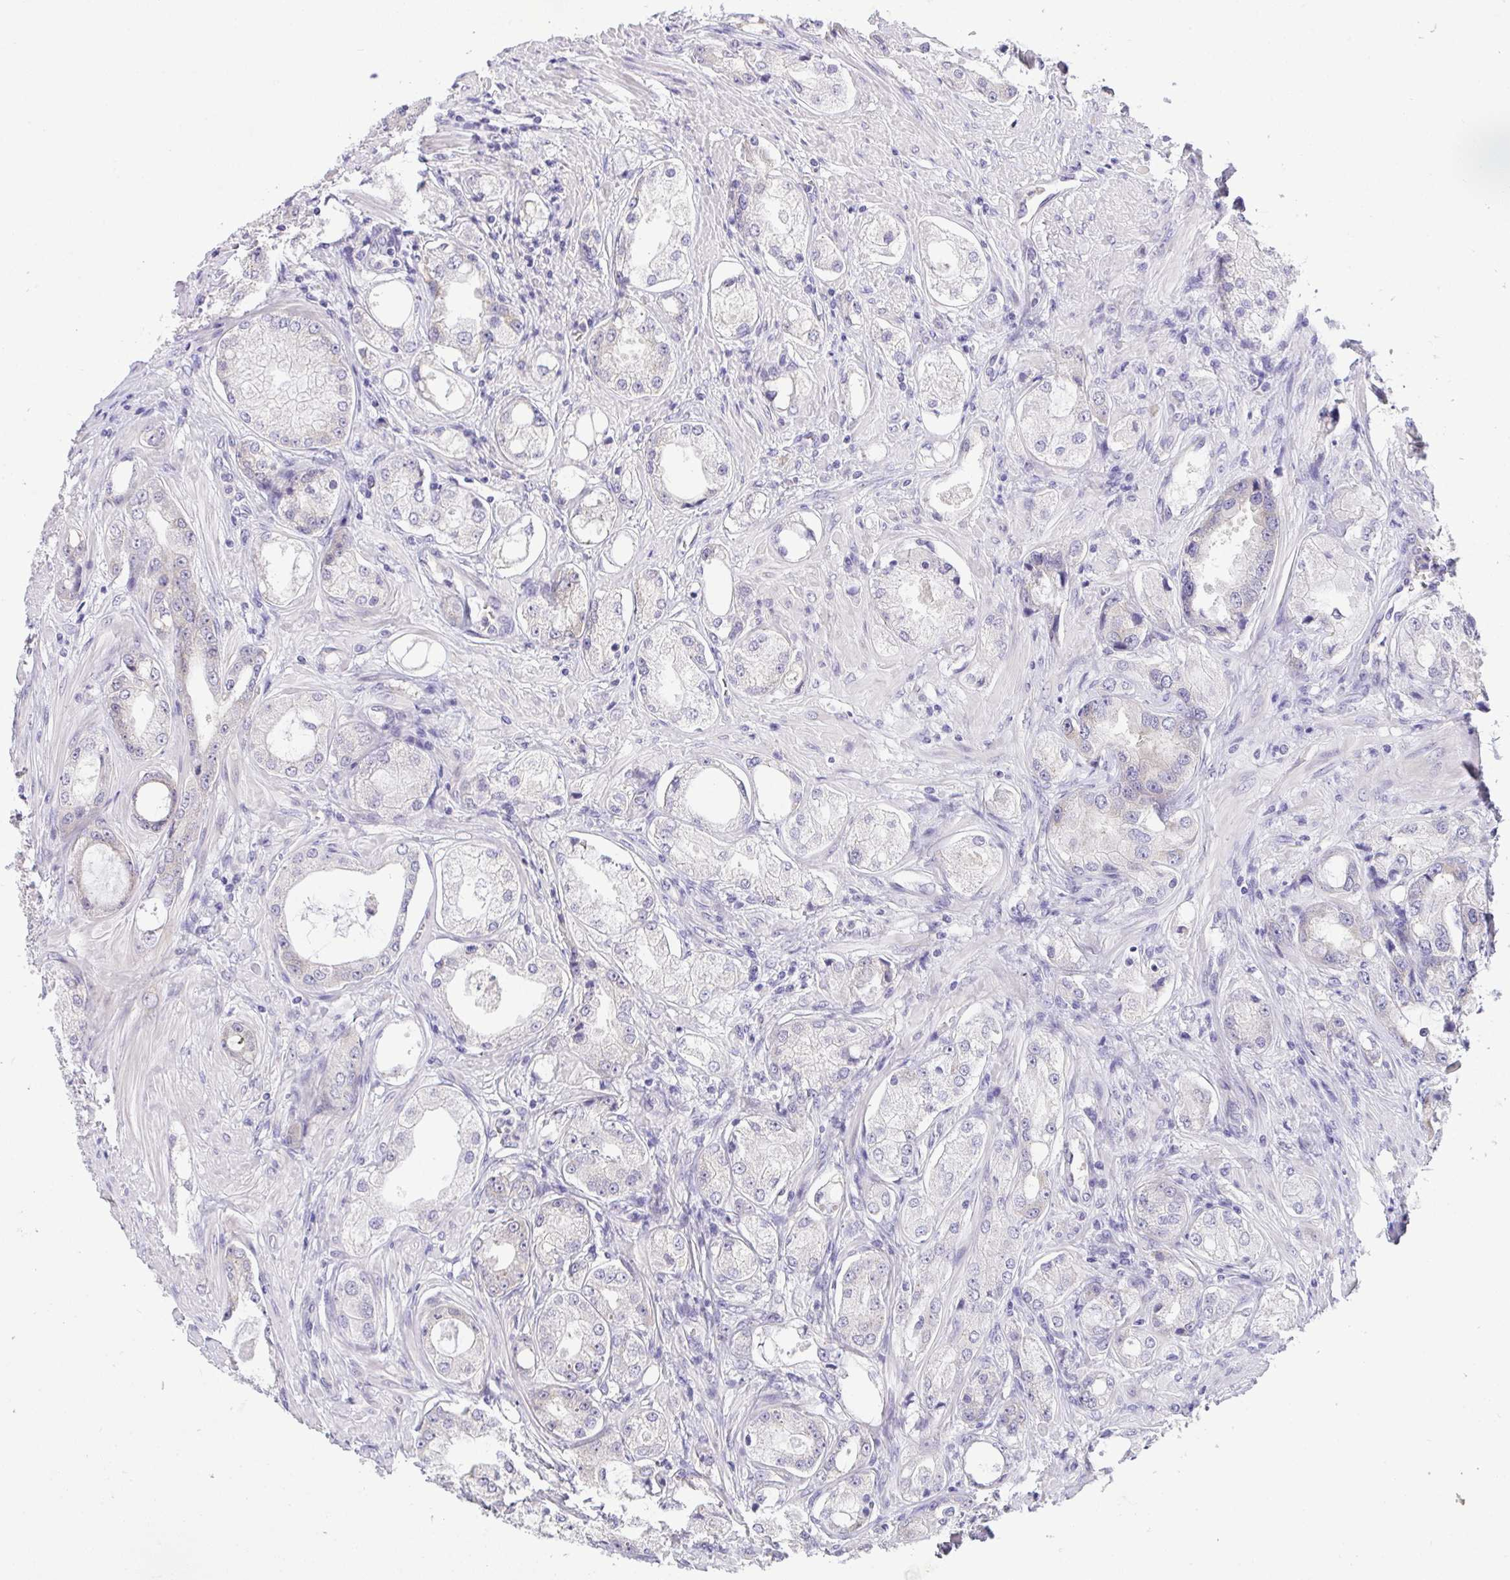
{"staining": {"intensity": "negative", "quantity": "none", "location": "none"}, "tissue": "prostate cancer", "cell_type": "Tumor cells", "image_type": "cancer", "snomed": [{"axis": "morphology", "description": "Adenocarcinoma, Low grade"}, {"axis": "topography", "description": "Prostate"}], "caption": "Protein analysis of prostate low-grade adenocarcinoma reveals no significant expression in tumor cells.", "gene": "VGLL3", "patient": {"sex": "male", "age": 68}}